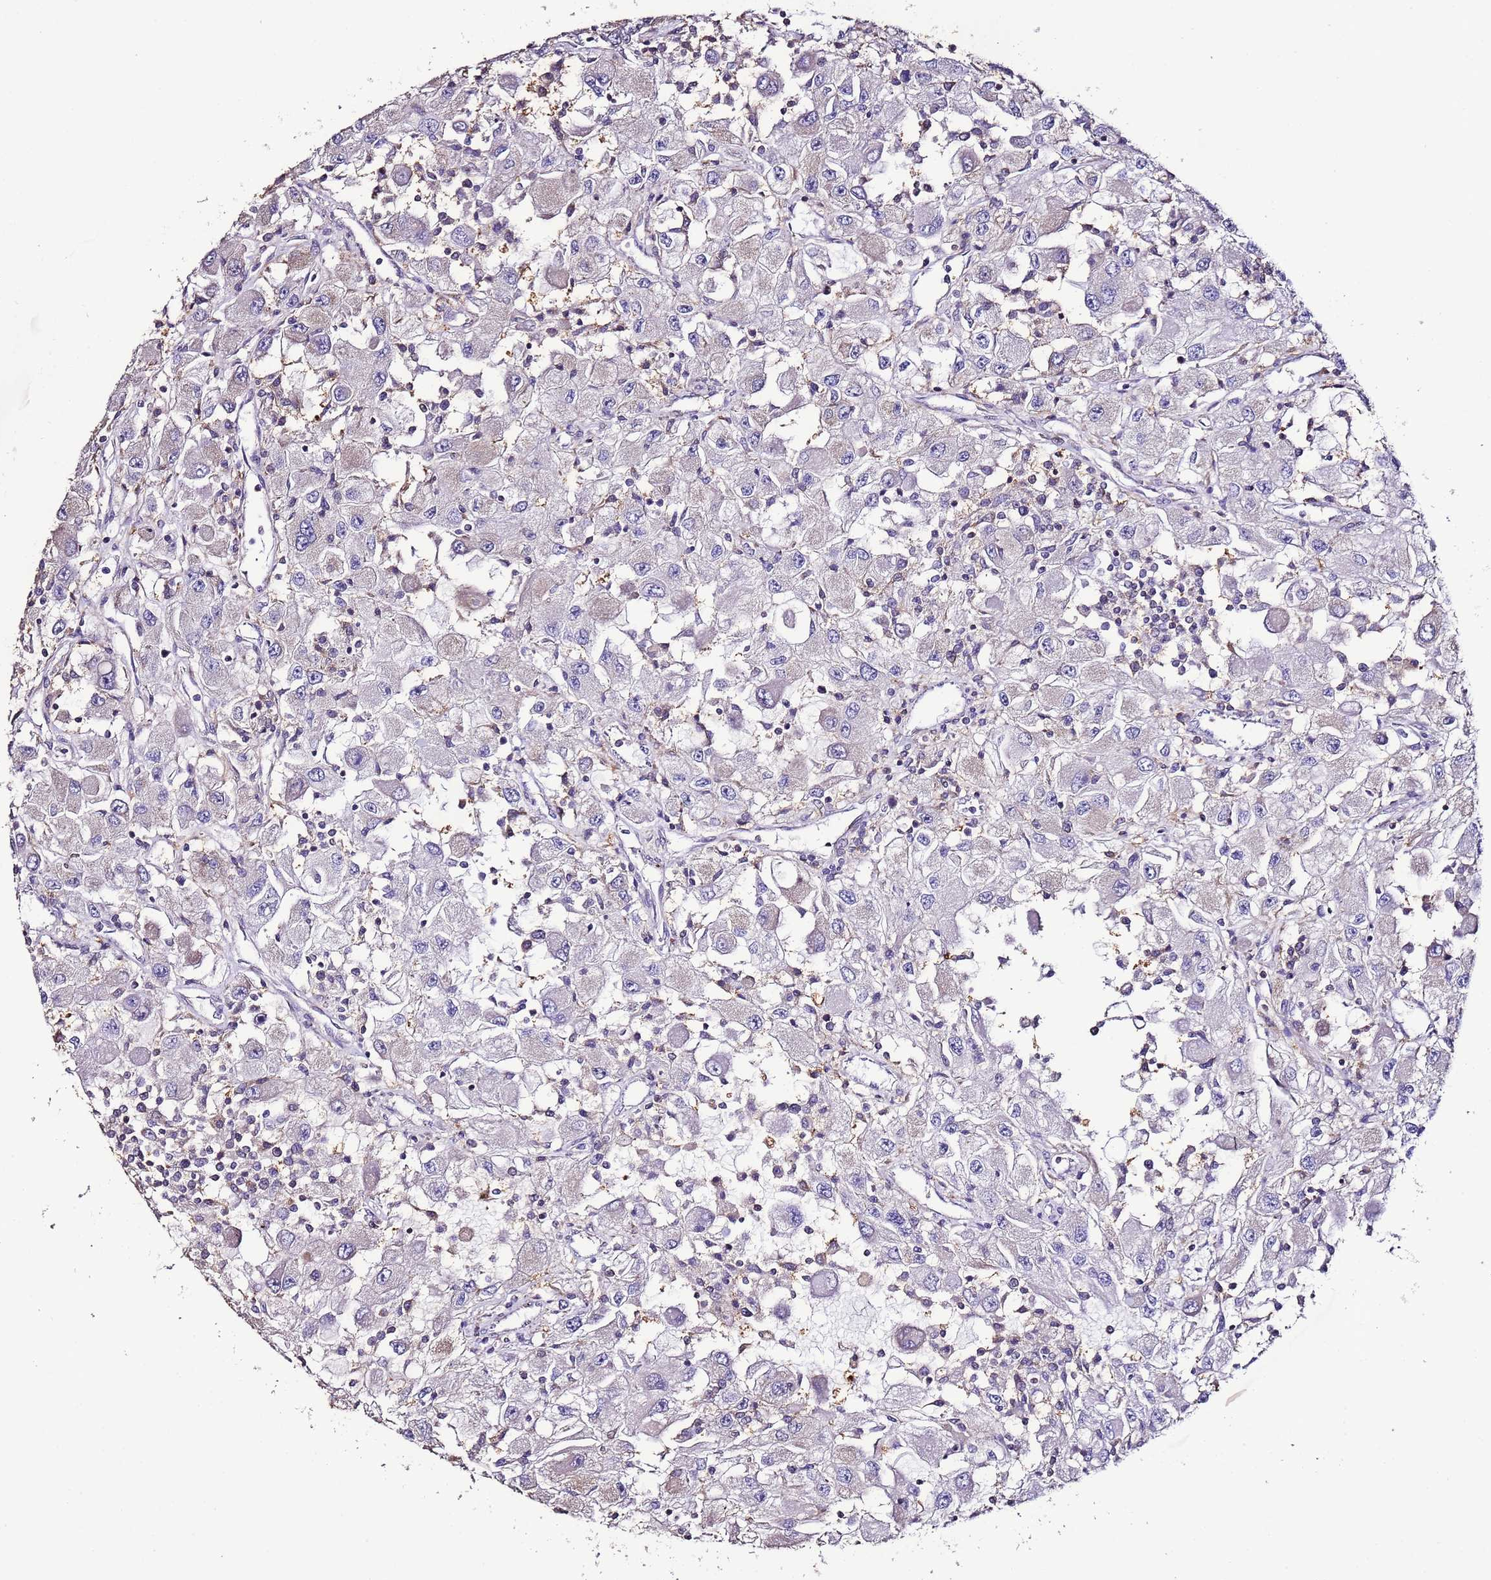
{"staining": {"intensity": "negative", "quantity": "none", "location": "none"}, "tissue": "renal cancer", "cell_type": "Tumor cells", "image_type": "cancer", "snomed": [{"axis": "morphology", "description": "Adenocarcinoma, NOS"}, {"axis": "topography", "description": "Kidney"}], "caption": "Photomicrograph shows no significant protein expression in tumor cells of renal cancer (adenocarcinoma). The staining is performed using DAB (3,3'-diaminobenzidine) brown chromogen with nuclei counter-stained in using hematoxylin.", "gene": "SLC41A3", "patient": {"sex": "female", "age": 67}}